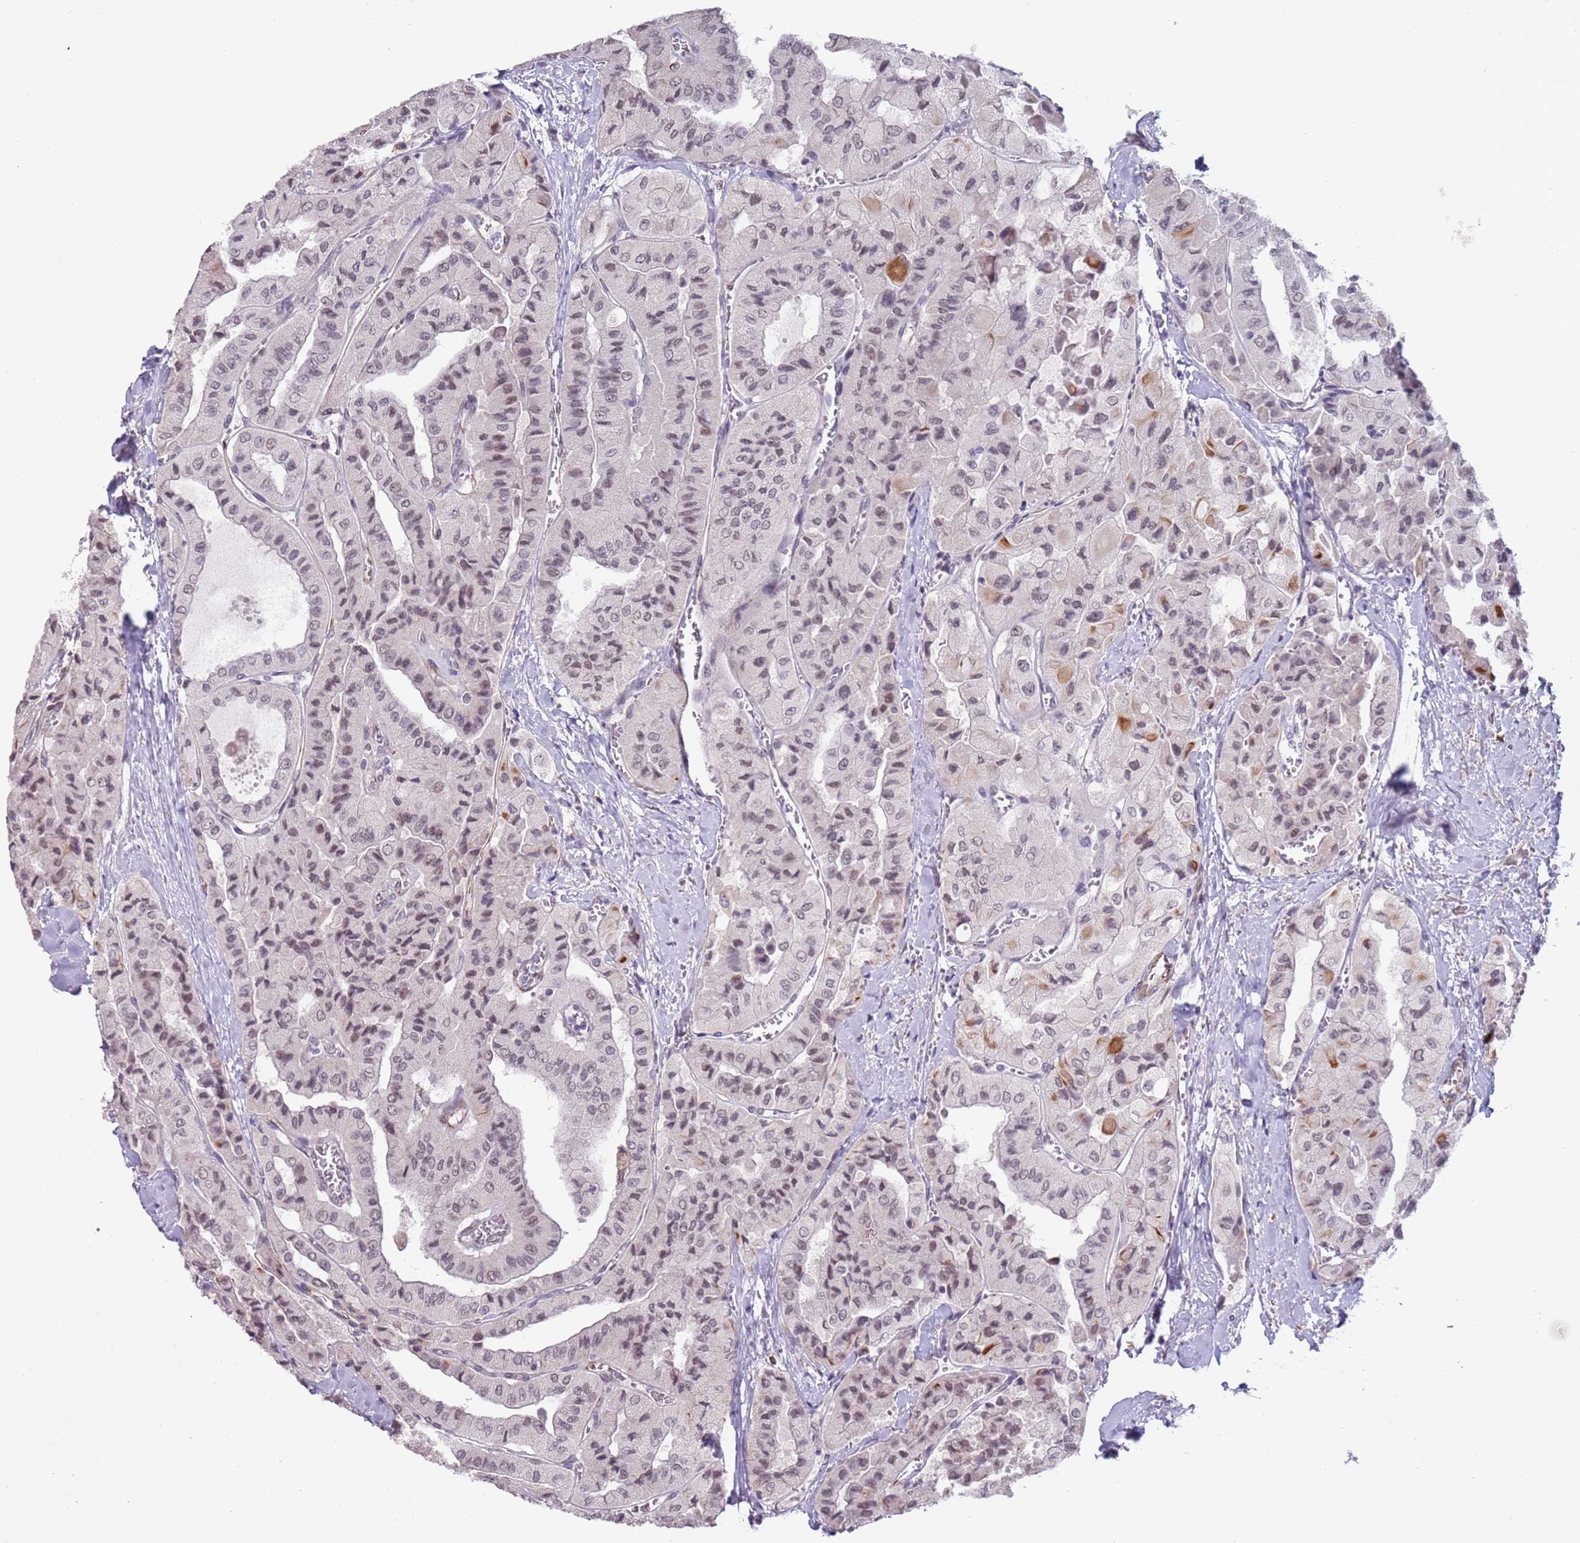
{"staining": {"intensity": "weak", "quantity": "<25%", "location": "nuclear"}, "tissue": "thyroid cancer", "cell_type": "Tumor cells", "image_type": "cancer", "snomed": [{"axis": "morphology", "description": "Normal tissue, NOS"}, {"axis": "morphology", "description": "Papillary adenocarcinoma, NOS"}, {"axis": "topography", "description": "Thyroid gland"}], "caption": "Tumor cells are negative for protein expression in human thyroid papillary adenocarcinoma.", "gene": "NBPF3", "patient": {"sex": "female", "age": 59}}